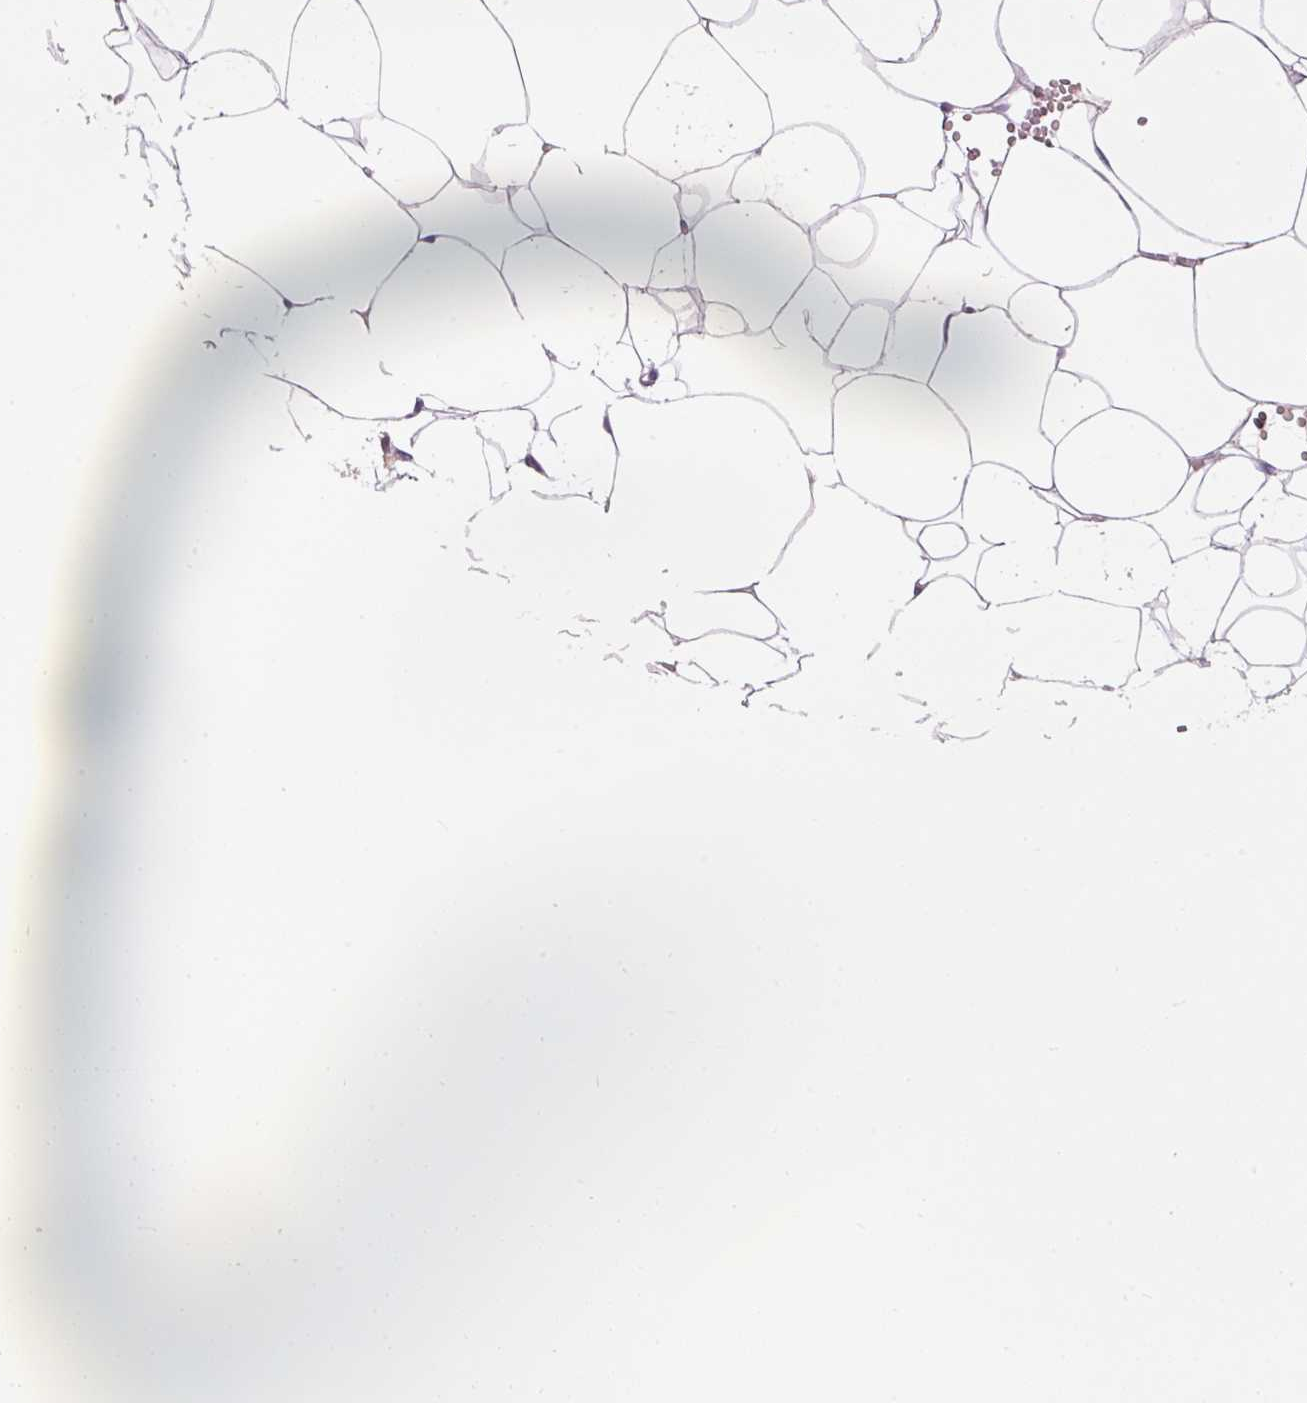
{"staining": {"intensity": "negative", "quantity": "none", "location": "none"}, "tissue": "breast", "cell_type": "Adipocytes", "image_type": "normal", "snomed": [{"axis": "morphology", "description": "Normal tissue, NOS"}, {"axis": "topography", "description": "Breast"}], "caption": "This micrograph is of unremarkable breast stained with immunohistochemistry (IHC) to label a protein in brown with the nuclei are counter-stained blue. There is no staining in adipocytes.", "gene": "CMTM8", "patient": {"sex": "female", "age": 27}}